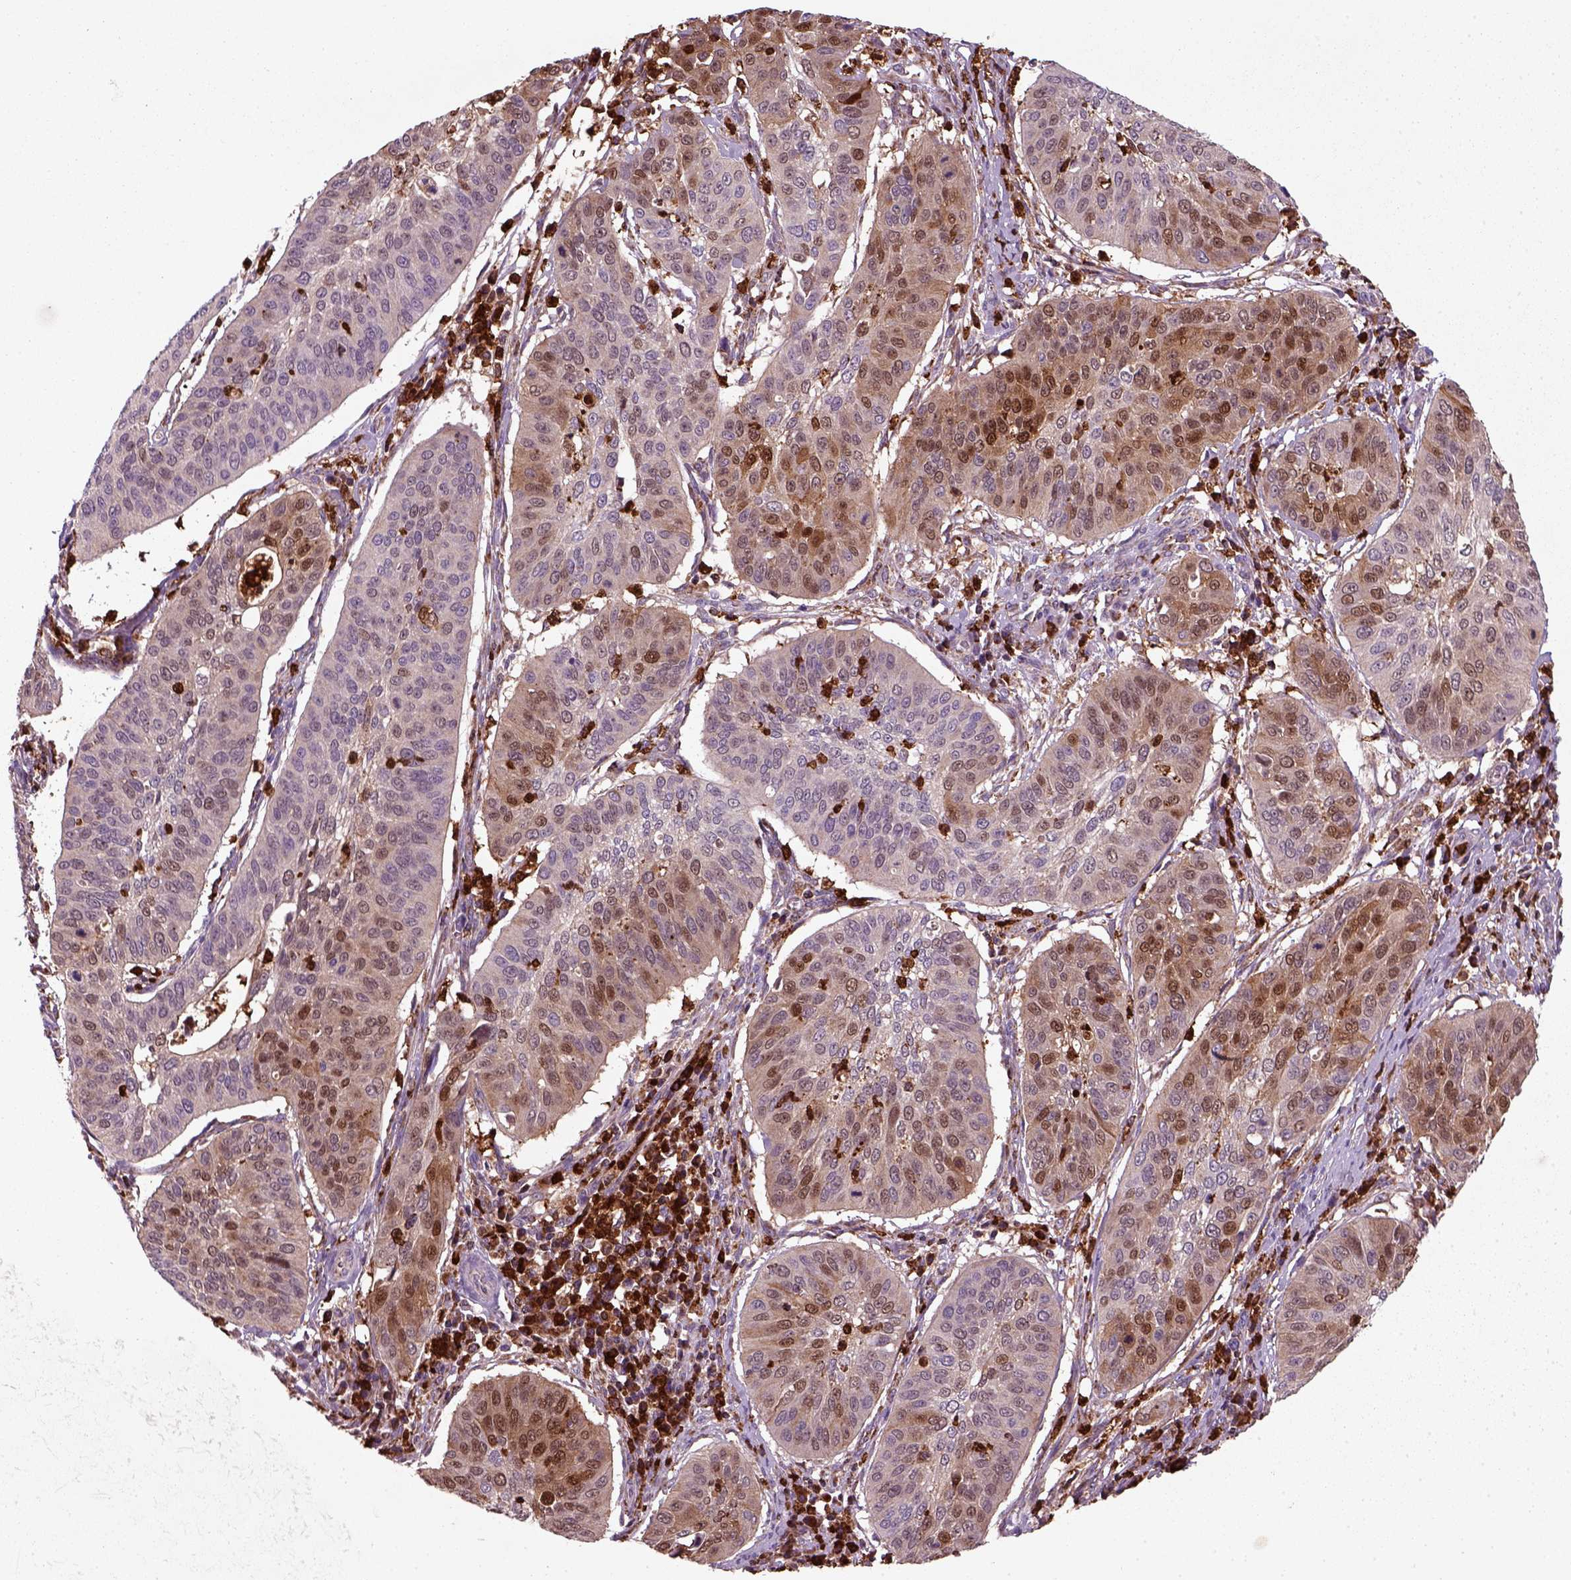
{"staining": {"intensity": "moderate", "quantity": "25%-75%", "location": "cytoplasmic/membranous,nuclear"}, "tissue": "cervical cancer", "cell_type": "Tumor cells", "image_type": "cancer", "snomed": [{"axis": "morphology", "description": "Normal tissue, NOS"}, {"axis": "morphology", "description": "Squamous cell carcinoma, NOS"}, {"axis": "topography", "description": "Cervix"}], "caption": "Cervical cancer stained with a brown dye demonstrates moderate cytoplasmic/membranous and nuclear positive staining in about 25%-75% of tumor cells.", "gene": "NUDT16L1", "patient": {"sex": "female", "age": 39}}